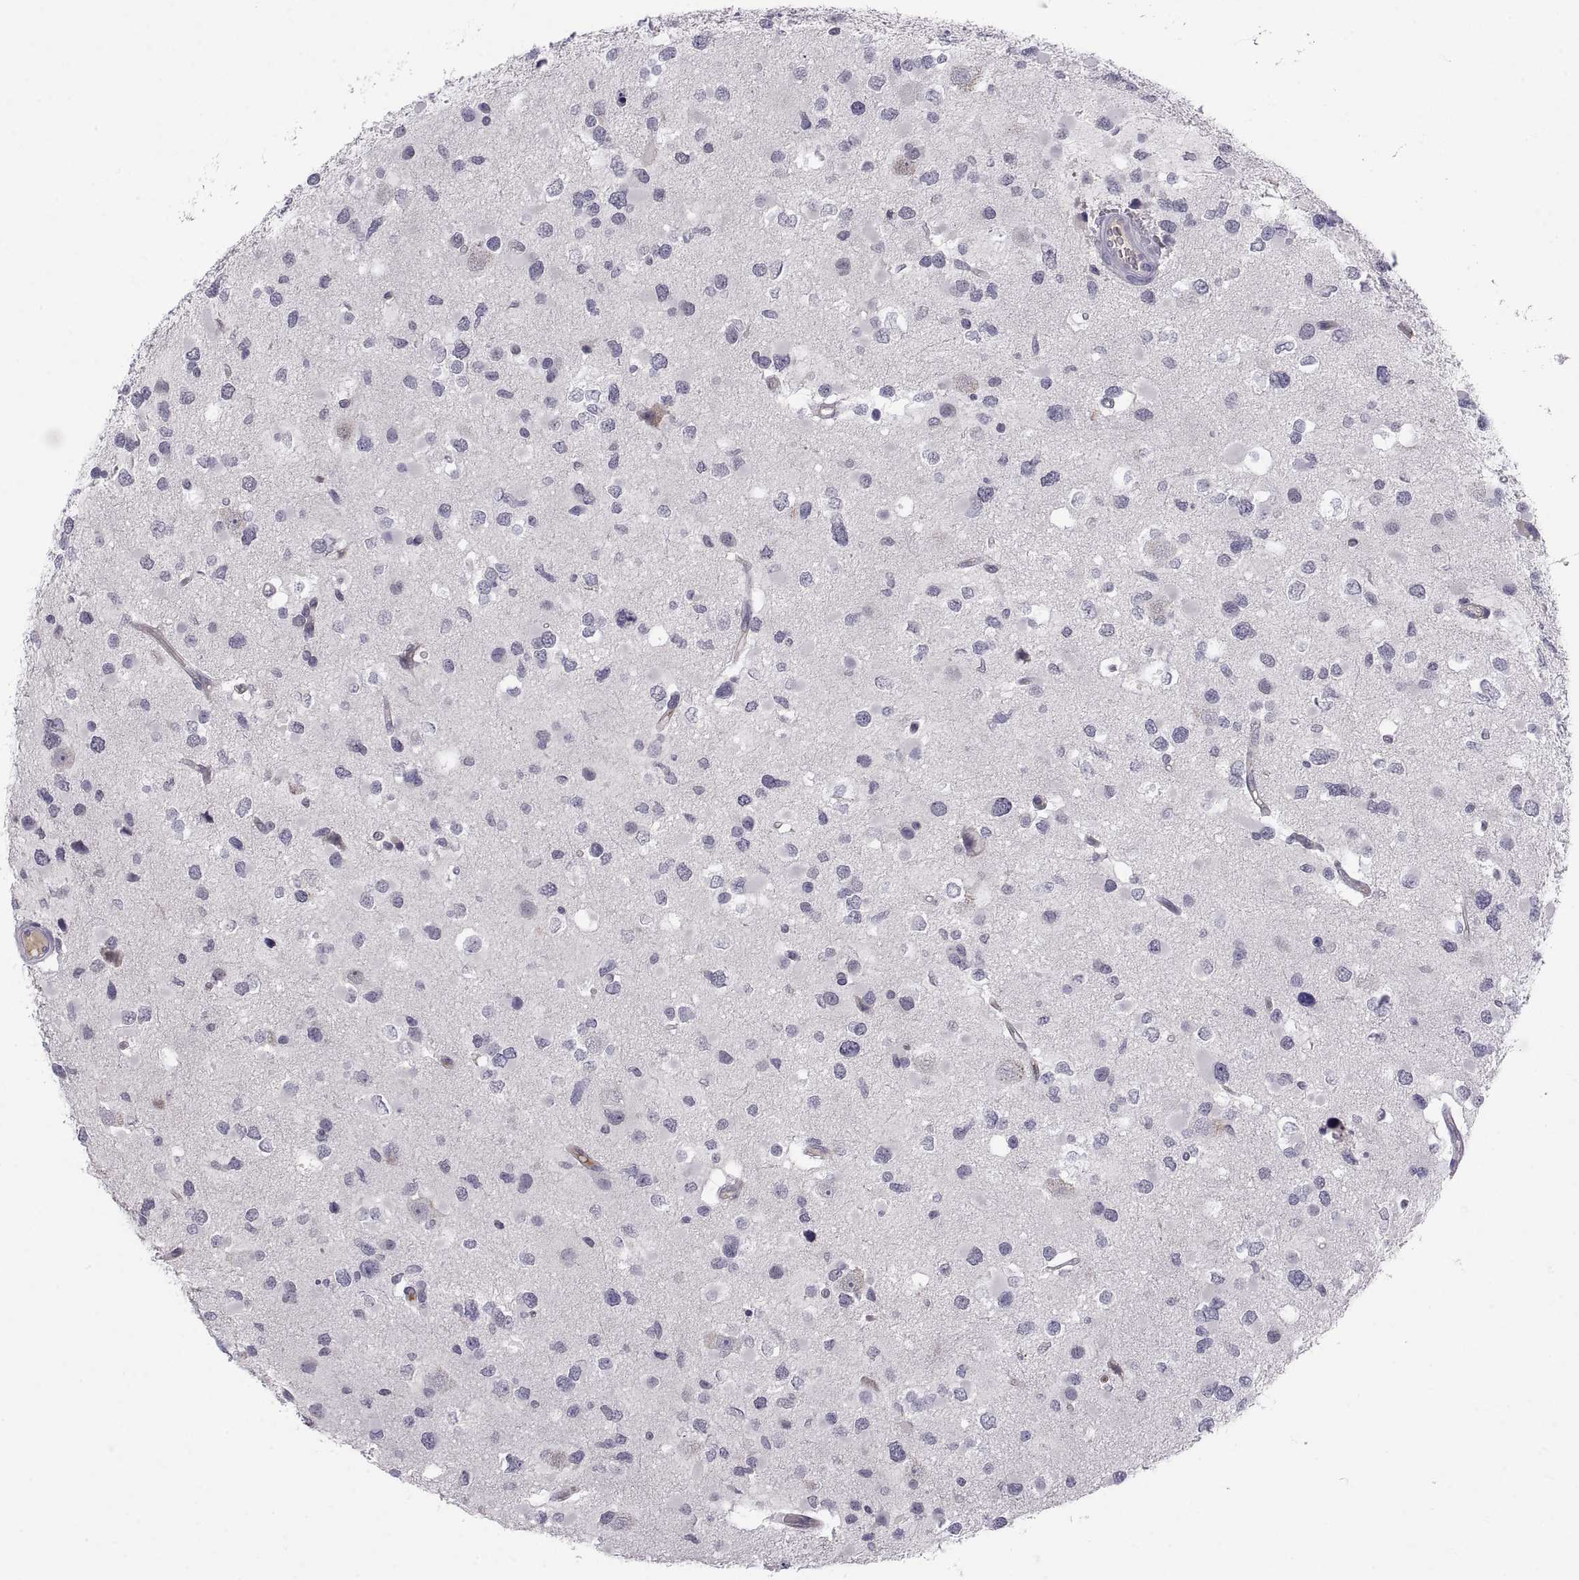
{"staining": {"intensity": "negative", "quantity": "none", "location": "none"}, "tissue": "glioma", "cell_type": "Tumor cells", "image_type": "cancer", "snomed": [{"axis": "morphology", "description": "Glioma, malignant, Low grade"}, {"axis": "topography", "description": "Brain"}], "caption": "The IHC photomicrograph has no significant positivity in tumor cells of malignant glioma (low-grade) tissue.", "gene": "PKP1", "patient": {"sex": "female", "age": 32}}